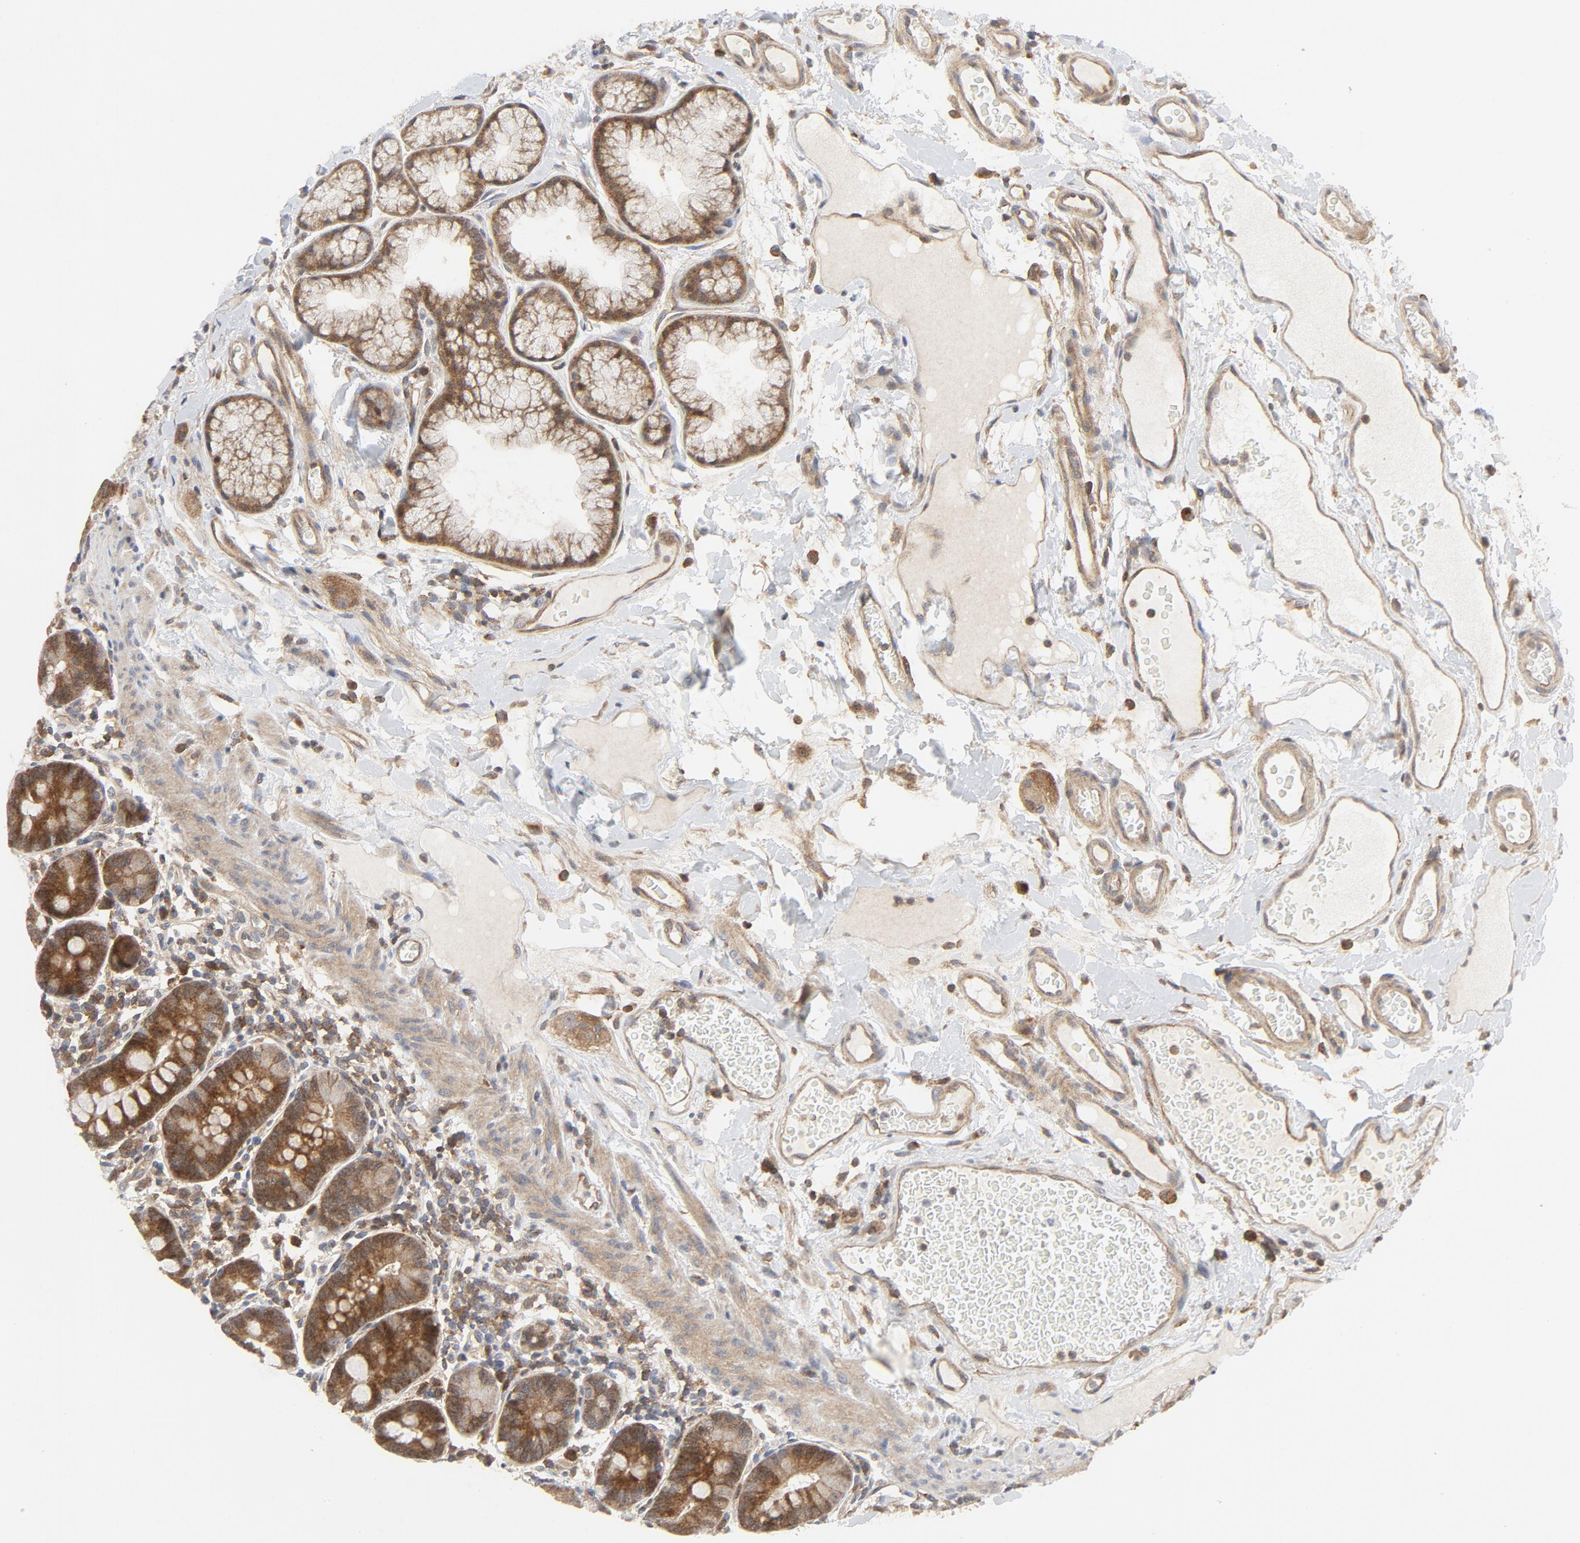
{"staining": {"intensity": "moderate", "quantity": "25%-75%", "location": "cytoplasmic/membranous"}, "tissue": "duodenum", "cell_type": "Glandular cells", "image_type": "normal", "snomed": [{"axis": "morphology", "description": "Normal tissue, NOS"}, {"axis": "topography", "description": "Duodenum"}], "caption": "Immunohistochemical staining of unremarkable duodenum shows moderate cytoplasmic/membranous protein expression in approximately 25%-75% of glandular cells.", "gene": "MAP2K7", "patient": {"sex": "male", "age": 50}}